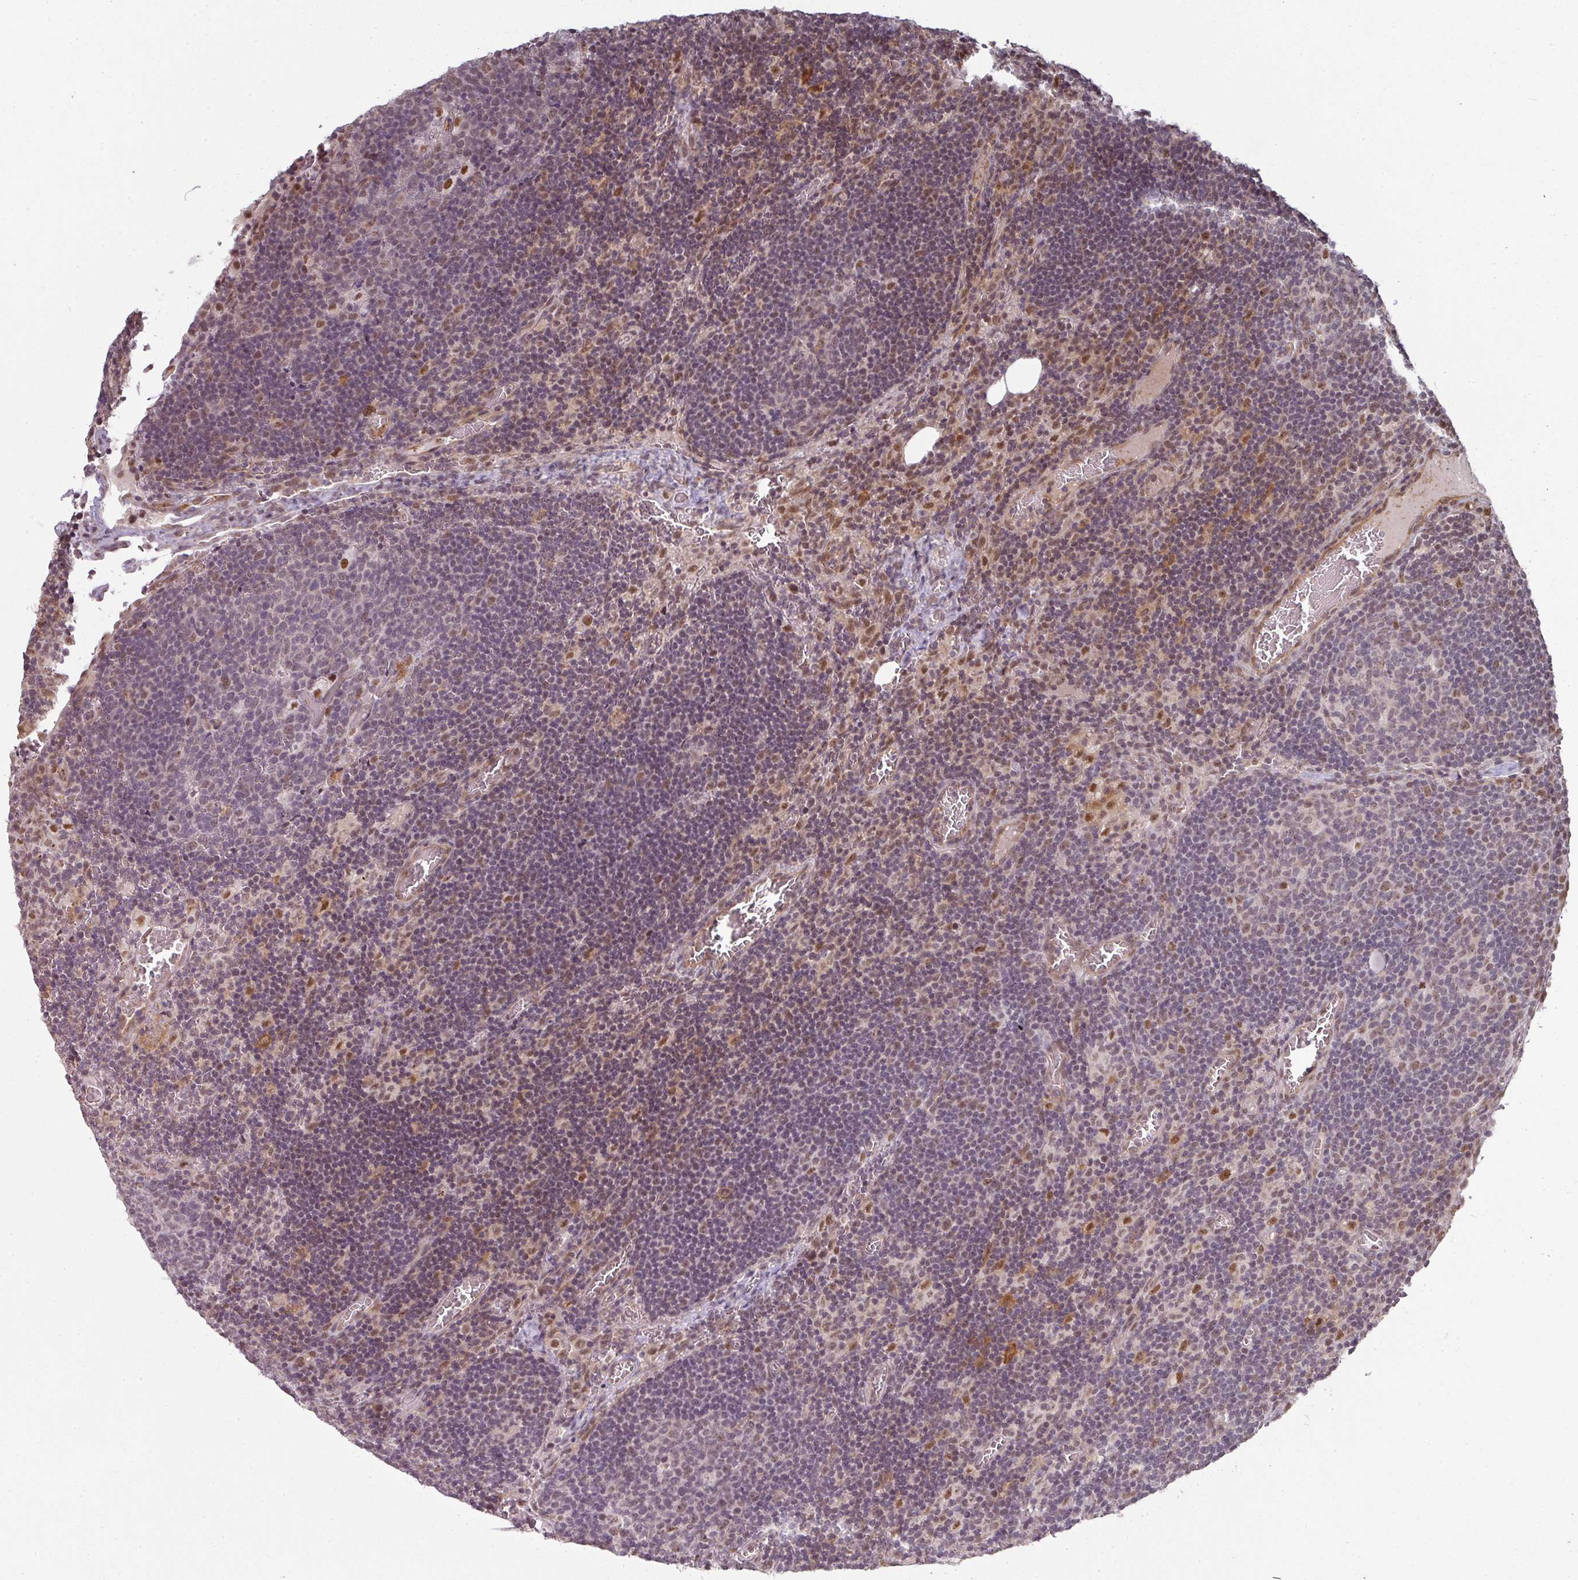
{"staining": {"intensity": "weak", "quantity": "25%-75%", "location": "nuclear"}, "tissue": "lymph node", "cell_type": "Germinal center cells", "image_type": "normal", "snomed": [{"axis": "morphology", "description": "Normal tissue, NOS"}, {"axis": "topography", "description": "Lymph node"}], "caption": "This image demonstrates normal lymph node stained with immunohistochemistry to label a protein in brown. The nuclear of germinal center cells show weak positivity for the protein. Nuclei are counter-stained blue.", "gene": "GTF2H3", "patient": {"sex": "male", "age": 50}}